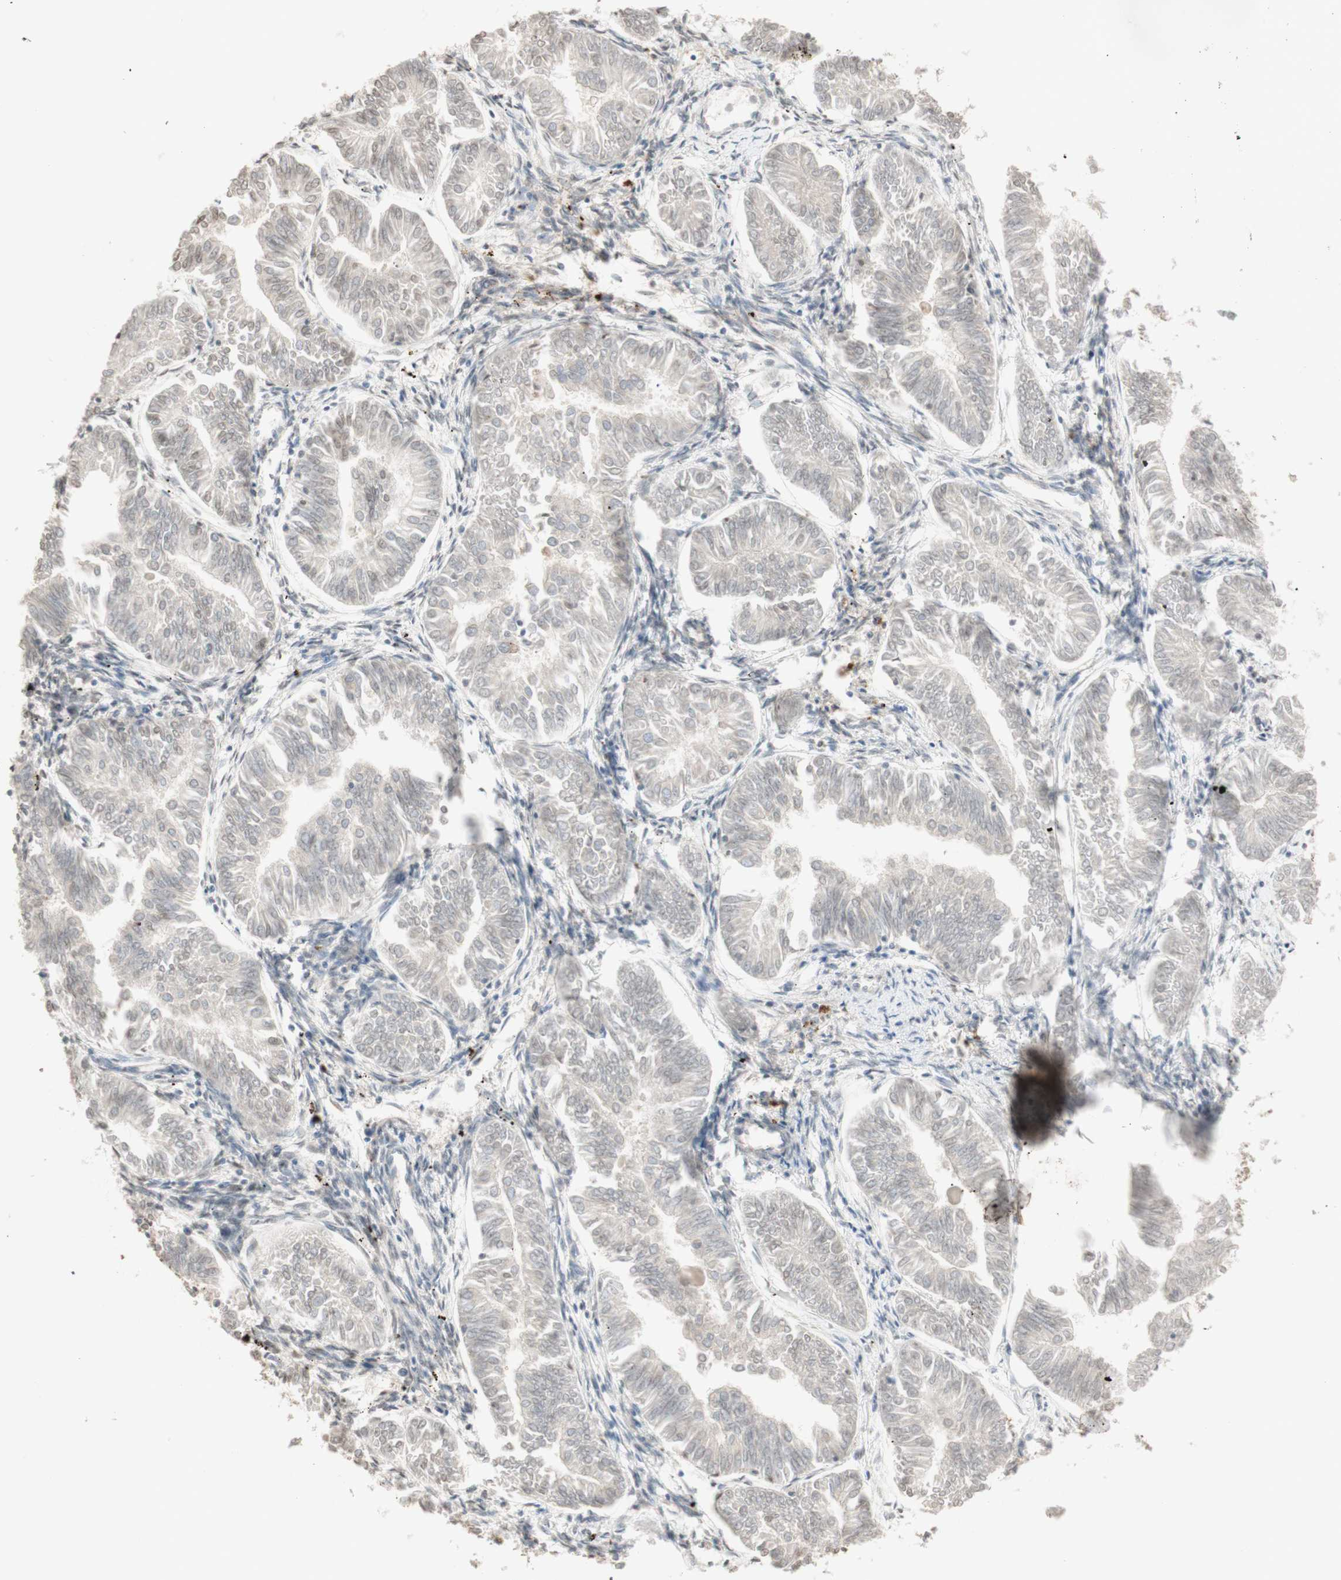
{"staining": {"intensity": "weak", "quantity": "25%-75%", "location": "cytoplasmic/membranous"}, "tissue": "endometrial cancer", "cell_type": "Tumor cells", "image_type": "cancer", "snomed": [{"axis": "morphology", "description": "Adenocarcinoma, NOS"}, {"axis": "topography", "description": "Endometrium"}], "caption": "A brown stain labels weak cytoplasmic/membranous staining of a protein in adenocarcinoma (endometrial) tumor cells. The protein of interest is stained brown, and the nuclei are stained in blue (DAB IHC with brightfield microscopy, high magnification).", "gene": "CYLD", "patient": {"sex": "female", "age": 53}}